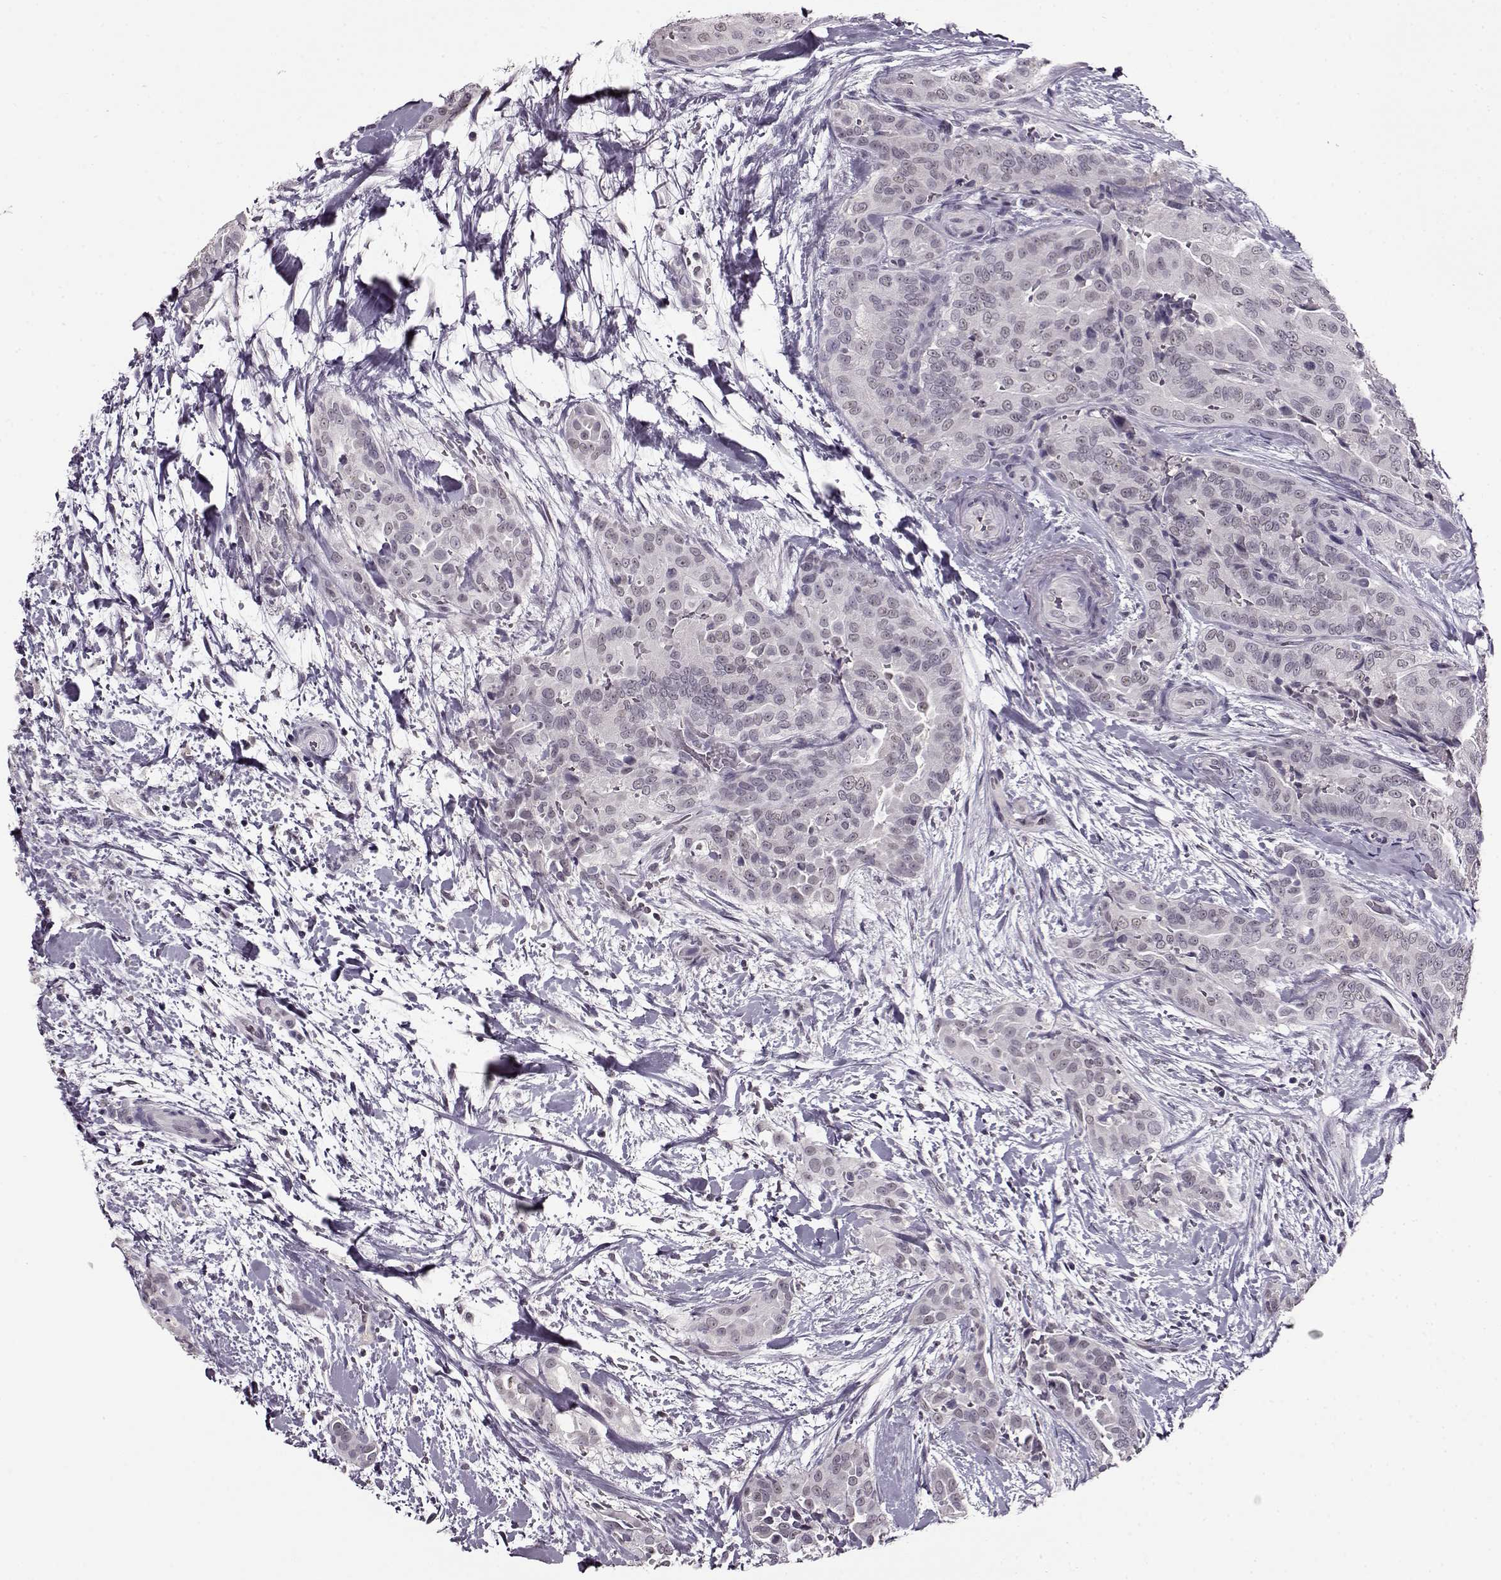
{"staining": {"intensity": "weak", "quantity": "<25%", "location": "nuclear"}, "tissue": "thyroid cancer", "cell_type": "Tumor cells", "image_type": "cancer", "snomed": [{"axis": "morphology", "description": "Papillary adenocarcinoma, NOS"}, {"axis": "topography", "description": "Thyroid gland"}], "caption": "Thyroid papillary adenocarcinoma was stained to show a protein in brown. There is no significant expression in tumor cells.", "gene": "RP1L1", "patient": {"sex": "male", "age": 61}}